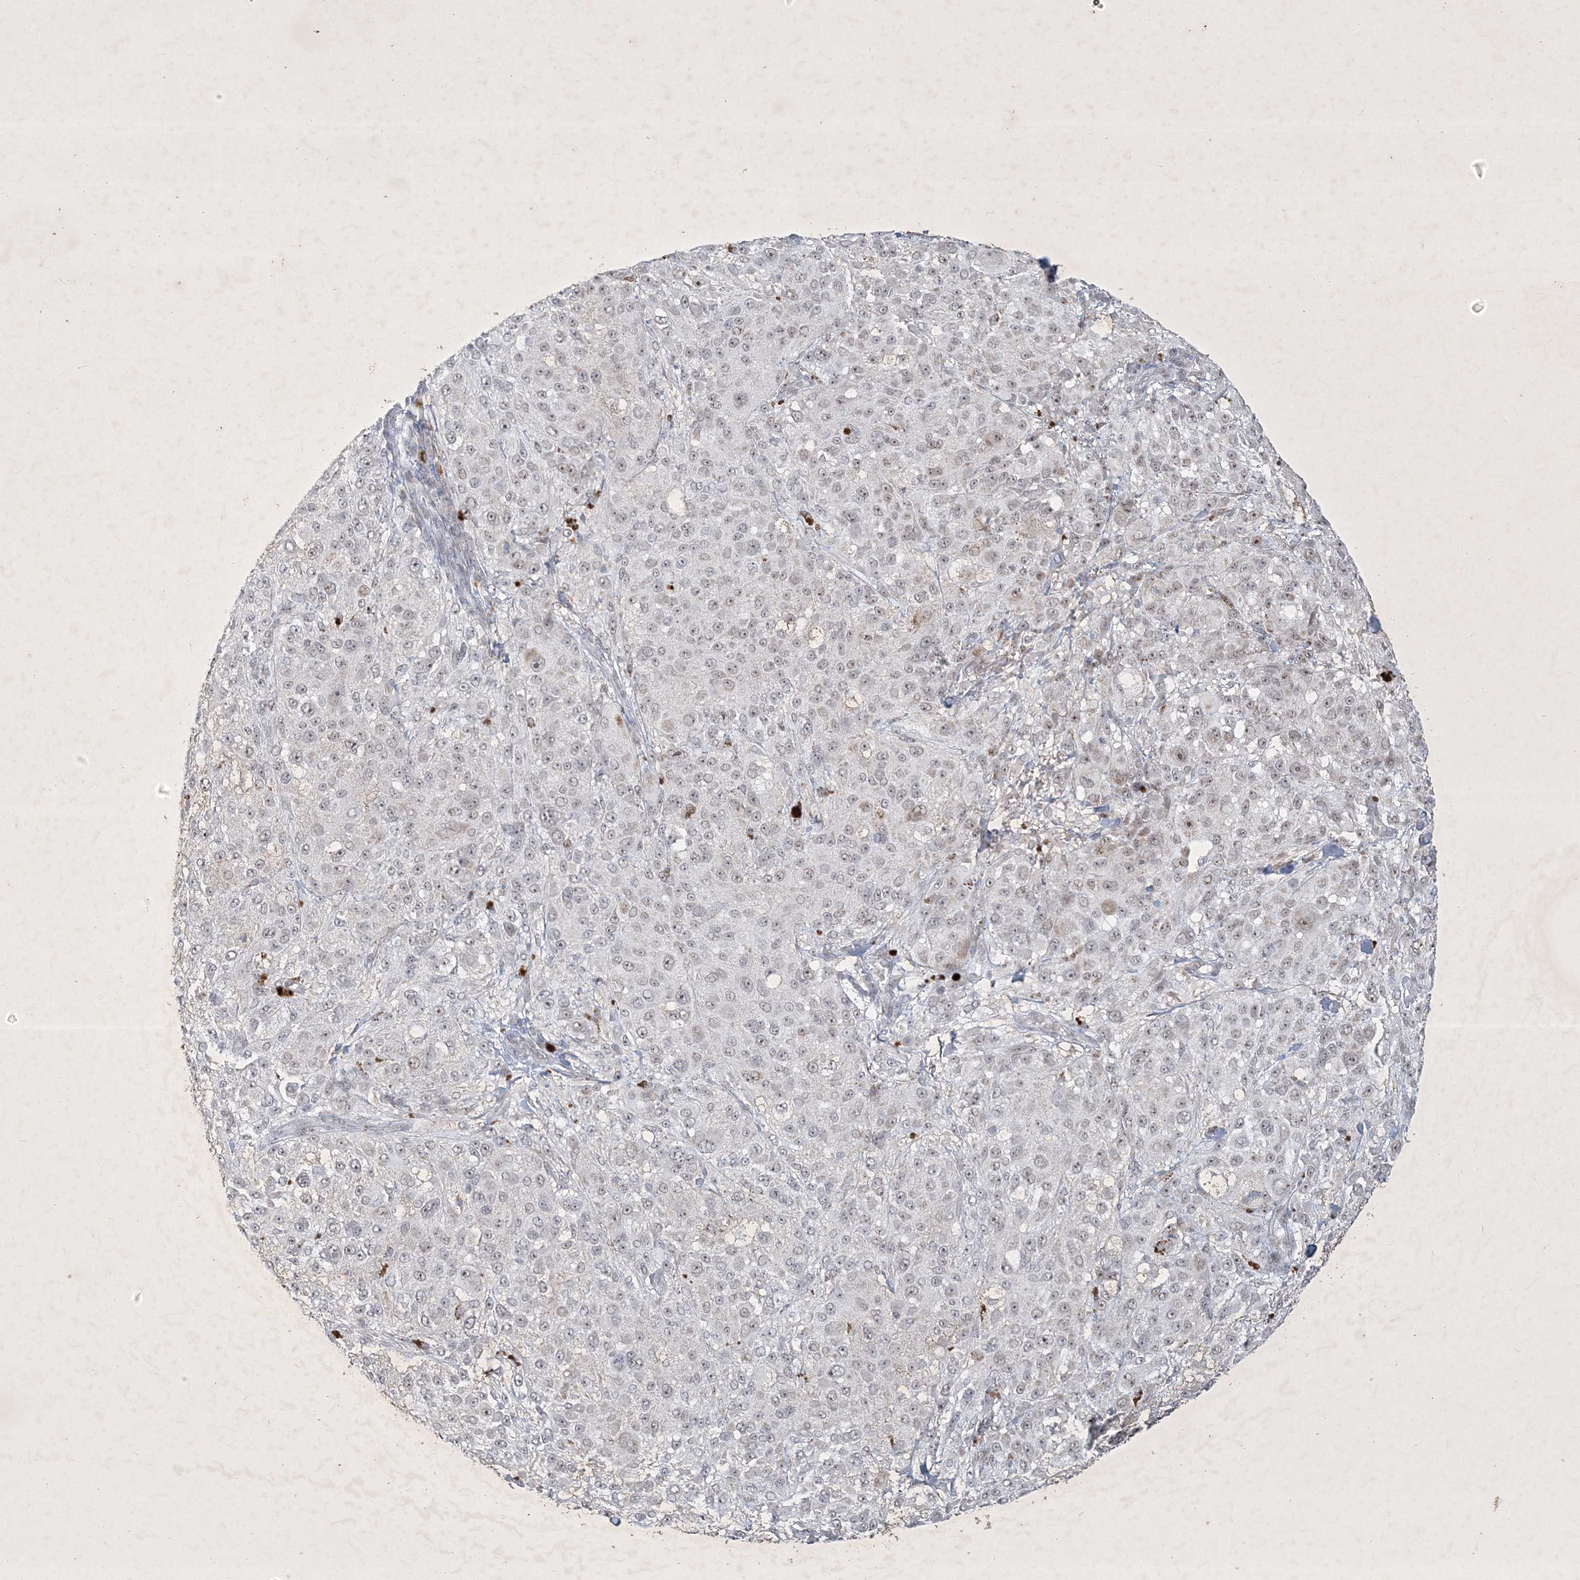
{"staining": {"intensity": "weak", "quantity": "<25%", "location": "nuclear"}, "tissue": "melanoma", "cell_type": "Tumor cells", "image_type": "cancer", "snomed": [{"axis": "morphology", "description": "Necrosis, NOS"}, {"axis": "morphology", "description": "Malignant melanoma, NOS"}, {"axis": "topography", "description": "Skin"}], "caption": "Immunohistochemistry histopathology image of neoplastic tissue: human melanoma stained with DAB reveals no significant protein expression in tumor cells. (IHC, brightfield microscopy, high magnification).", "gene": "ZBTB9", "patient": {"sex": "female", "age": 87}}